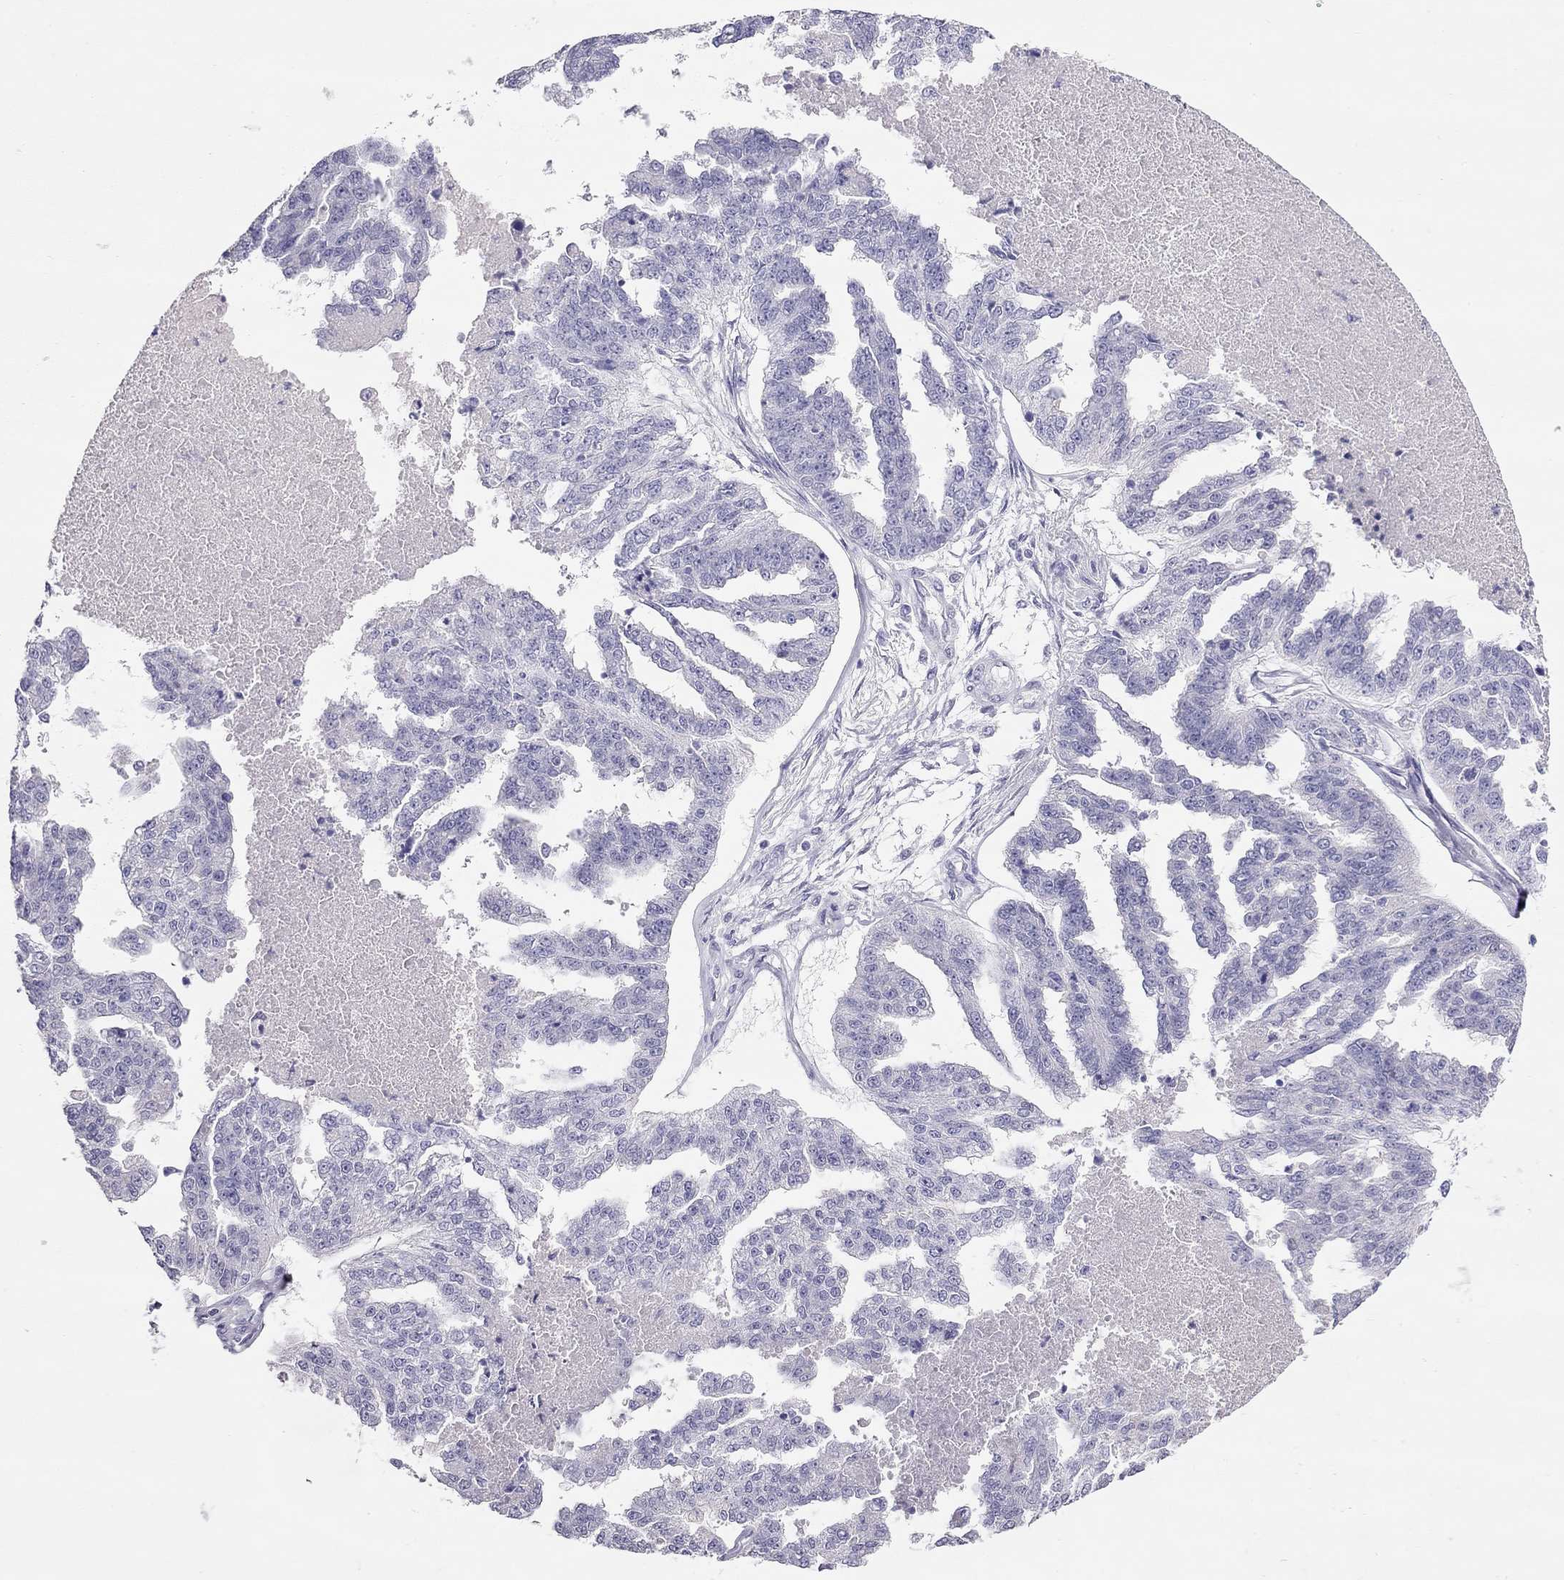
{"staining": {"intensity": "negative", "quantity": "none", "location": "none"}, "tissue": "ovarian cancer", "cell_type": "Tumor cells", "image_type": "cancer", "snomed": [{"axis": "morphology", "description": "Cystadenocarcinoma, serous, NOS"}, {"axis": "topography", "description": "Ovary"}], "caption": "Immunohistochemical staining of ovarian serous cystadenocarcinoma demonstrates no significant staining in tumor cells.", "gene": "KCNV2", "patient": {"sex": "female", "age": 58}}